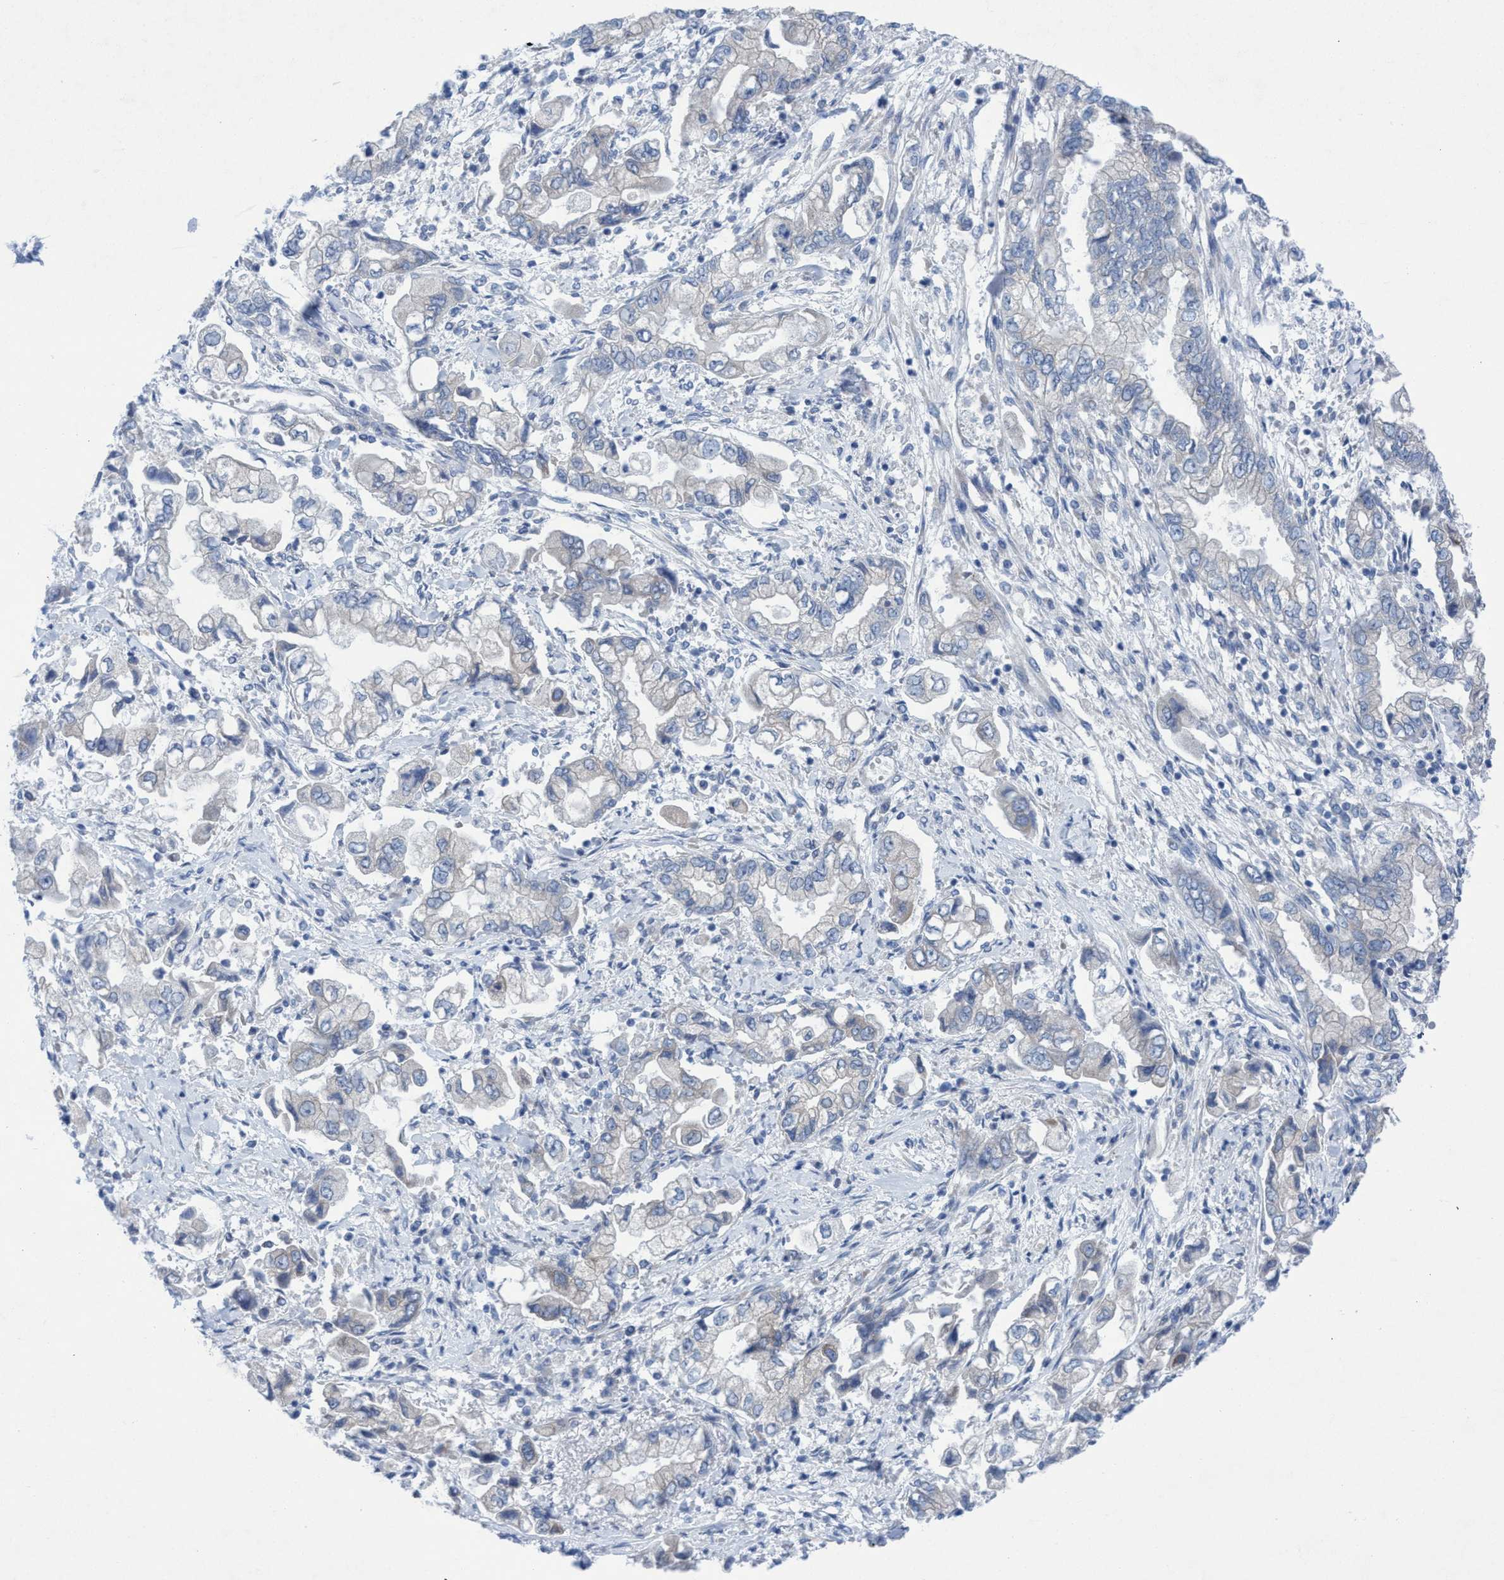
{"staining": {"intensity": "weak", "quantity": "<25%", "location": "cytoplasmic/membranous"}, "tissue": "stomach cancer", "cell_type": "Tumor cells", "image_type": "cancer", "snomed": [{"axis": "morphology", "description": "Normal tissue, NOS"}, {"axis": "morphology", "description": "Adenocarcinoma, NOS"}, {"axis": "topography", "description": "Stomach"}], "caption": "A high-resolution image shows immunohistochemistry staining of stomach cancer, which reveals no significant positivity in tumor cells.", "gene": "RSAD1", "patient": {"sex": "male", "age": 62}}